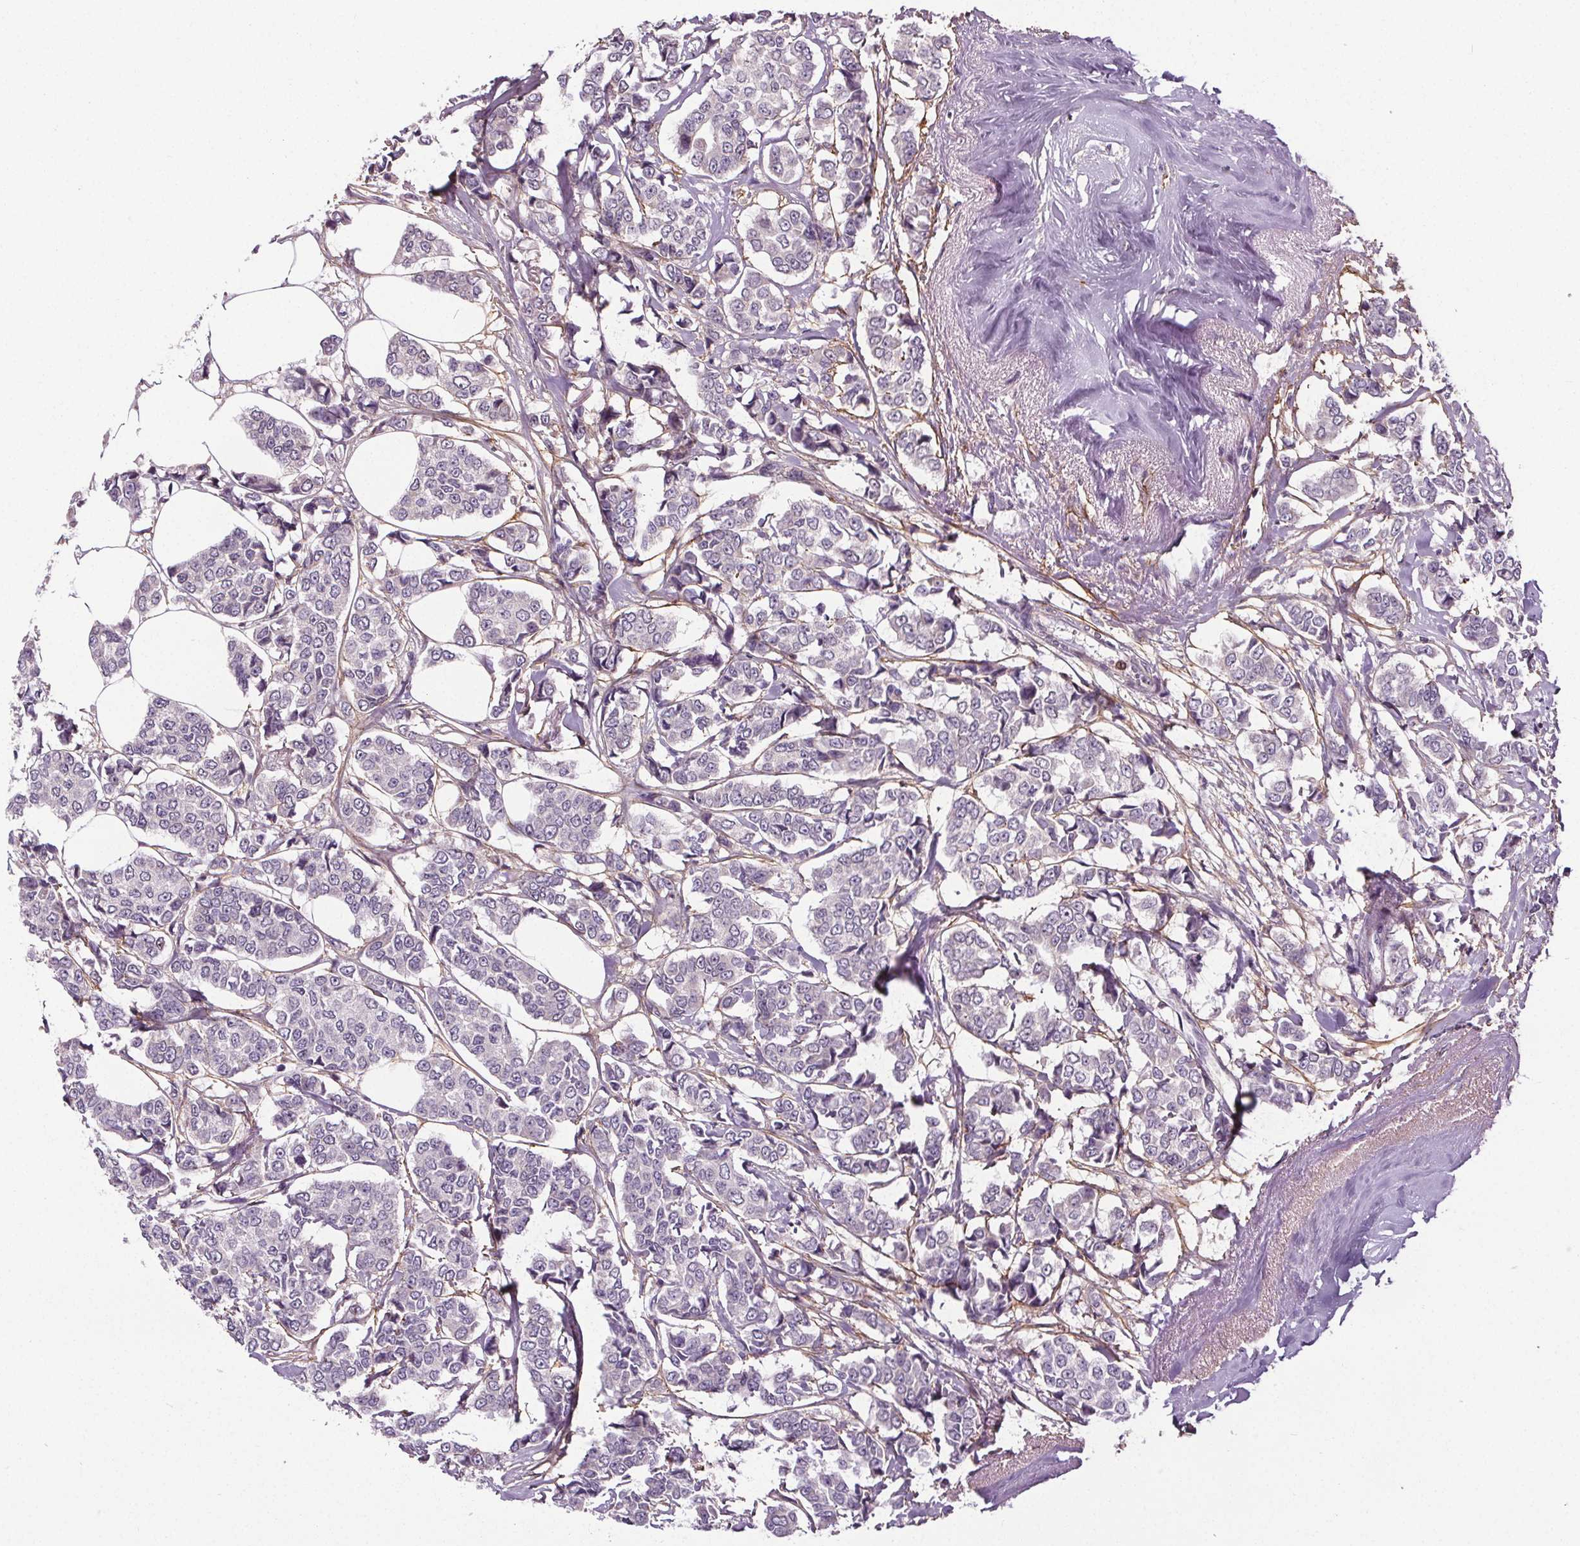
{"staining": {"intensity": "negative", "quantity": "none", "location": "none"}, "tissue": "breast cancer", "cell_type": "Tumor cells", "image_type": "cancer", "snomed": [{"axis": "morphology", "description": "Duct carcinoma"}, {"axis": "topography", "description": "Breast"}], "caption": "Immunohistochemistry photomicrograph of human breast infiltrating ductal carcinoma stained for a protein (brown), which displays no positivity in tumor cells. The staining was performed using DAB (3,3'-diaminobenzidine) to visualize the protein expression in brown, while the nuclei were stained in blue with hematoxylin (Magnification: 20x).", "gene": "KIAA0232", "patient": {"sex": "female", "age": 94}}